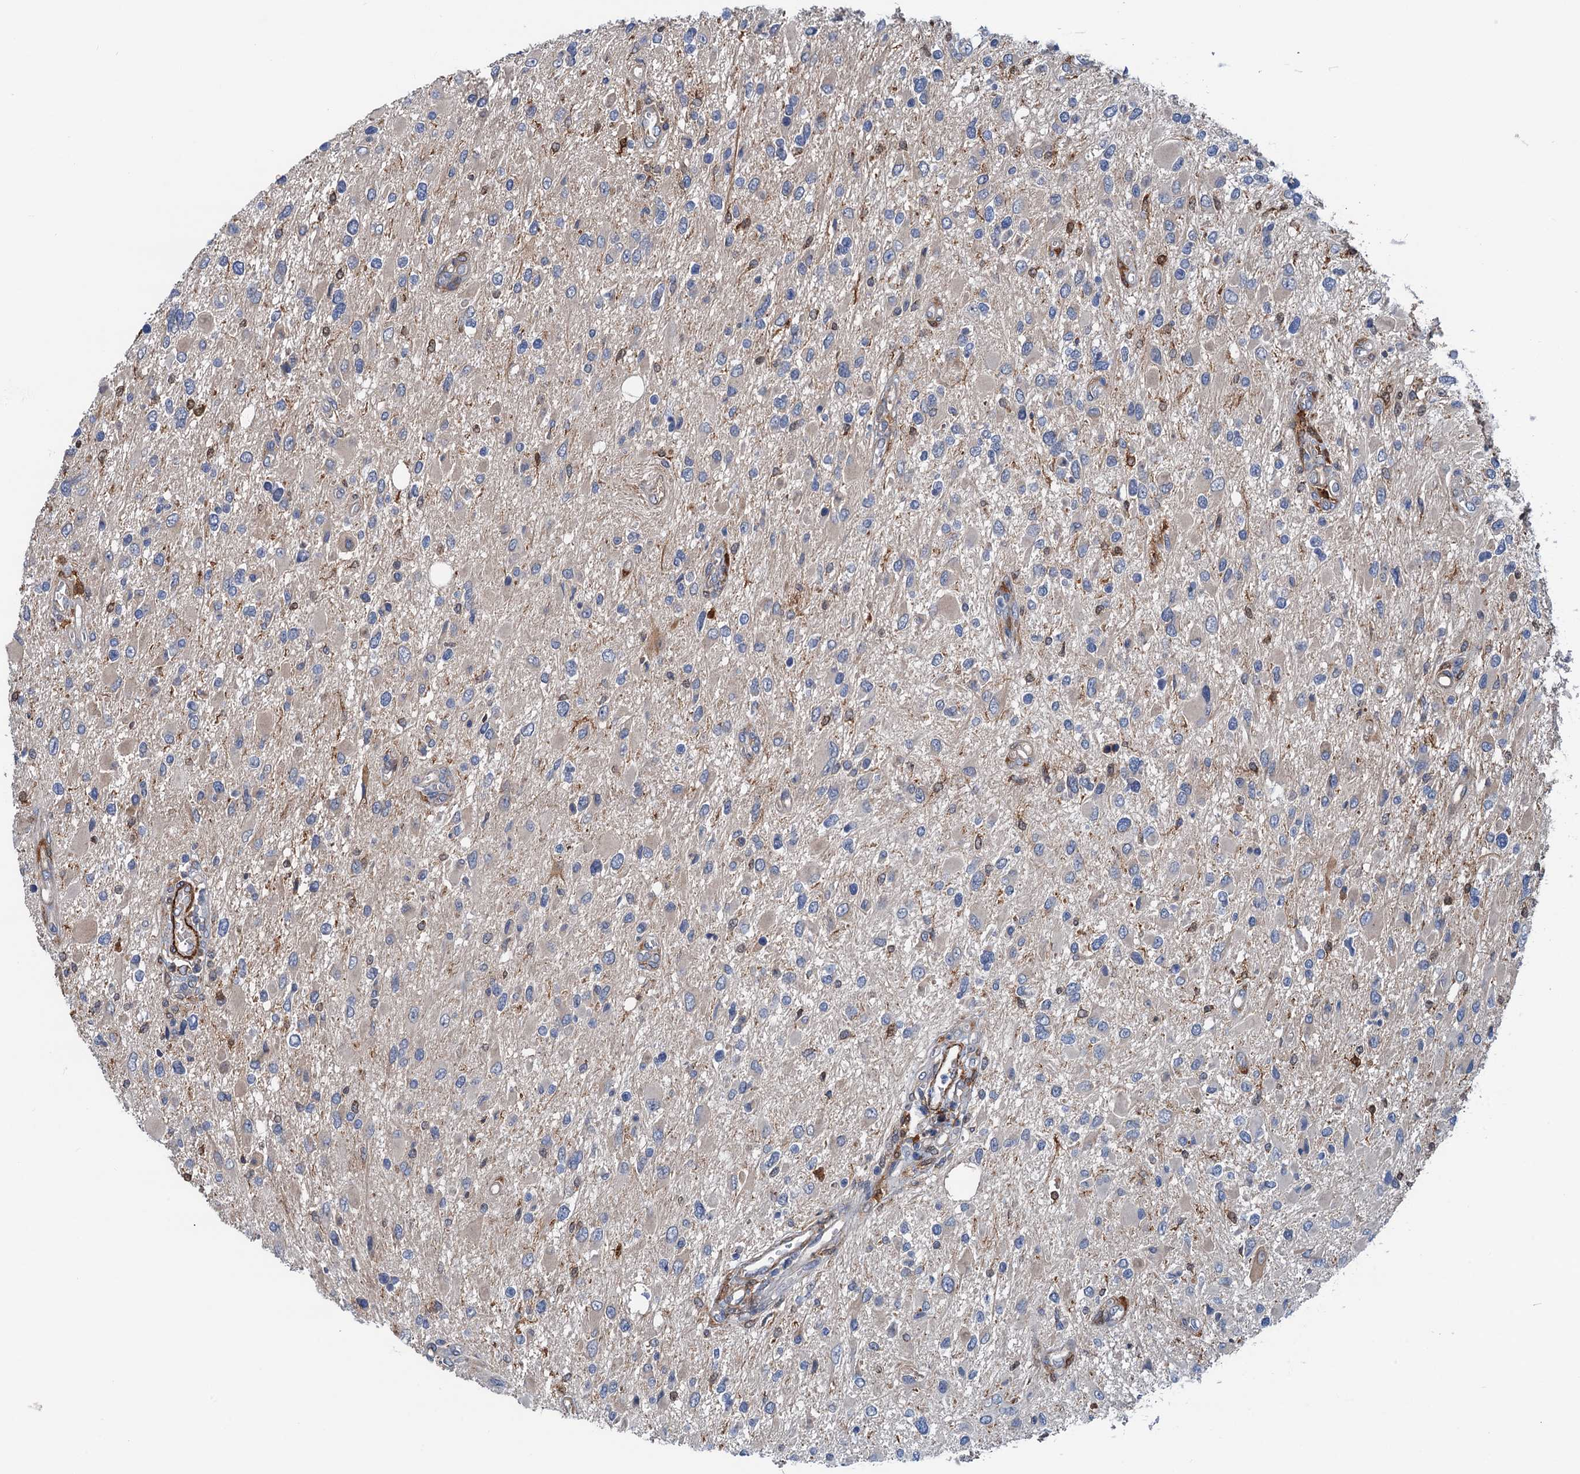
{"staining": {"intensity": "negative", "quantity": "none", "location": "none"}, "tissue": "glioma", "cell_type": "Tumor cells", "image_type": "cancer", "snomed": [{"axis": "morphology", "description": "Glioma, malignant, High grade"}, {"axis": "topography", "description": "Brain"}], "caption": "Glioma was stained to show a protein in brown. There is no significant positivity in tumor cells.", "gene": "CSTPP1", "patient": {"sex": "male", "age": 53}}